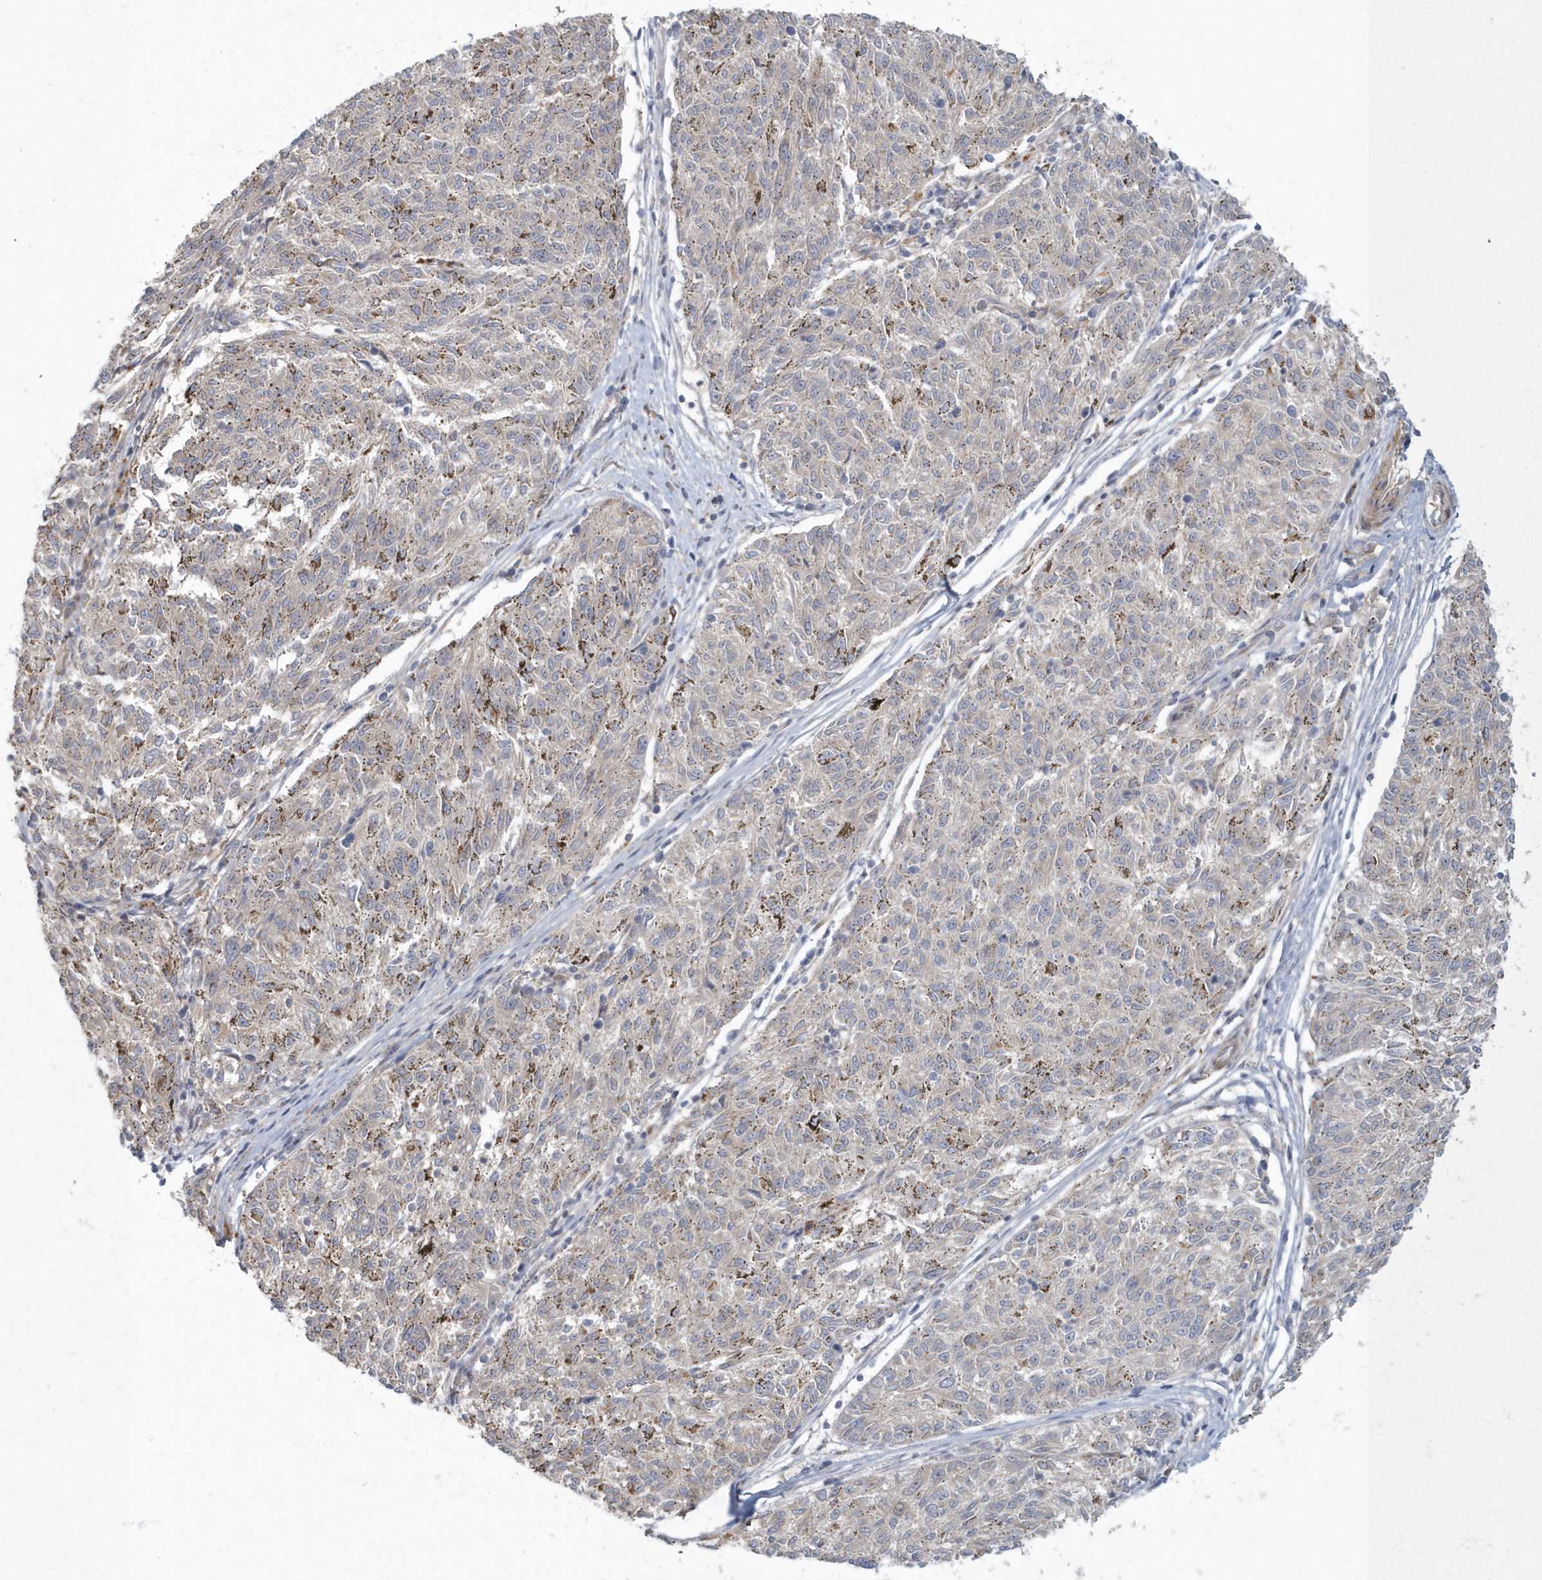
{"staining": {"intensity": "negative", "quantity": "none", "location": "none"}, "tissue": "melanoma", "cell_type": "Tumor cells", "image_type": "cancer", "snomed": [{"axis": "morphology", "description": "Malignant melanoma, NOS"}, {"axis": "topography", "description": "Skin"}], "caption": "A photomicrograph of human melanoma is negative for staining in tumor cells. (DAB IHC, high magnification).", "gene": "ARHGEF38", "patient": {"sex": "female", "age": 72}}